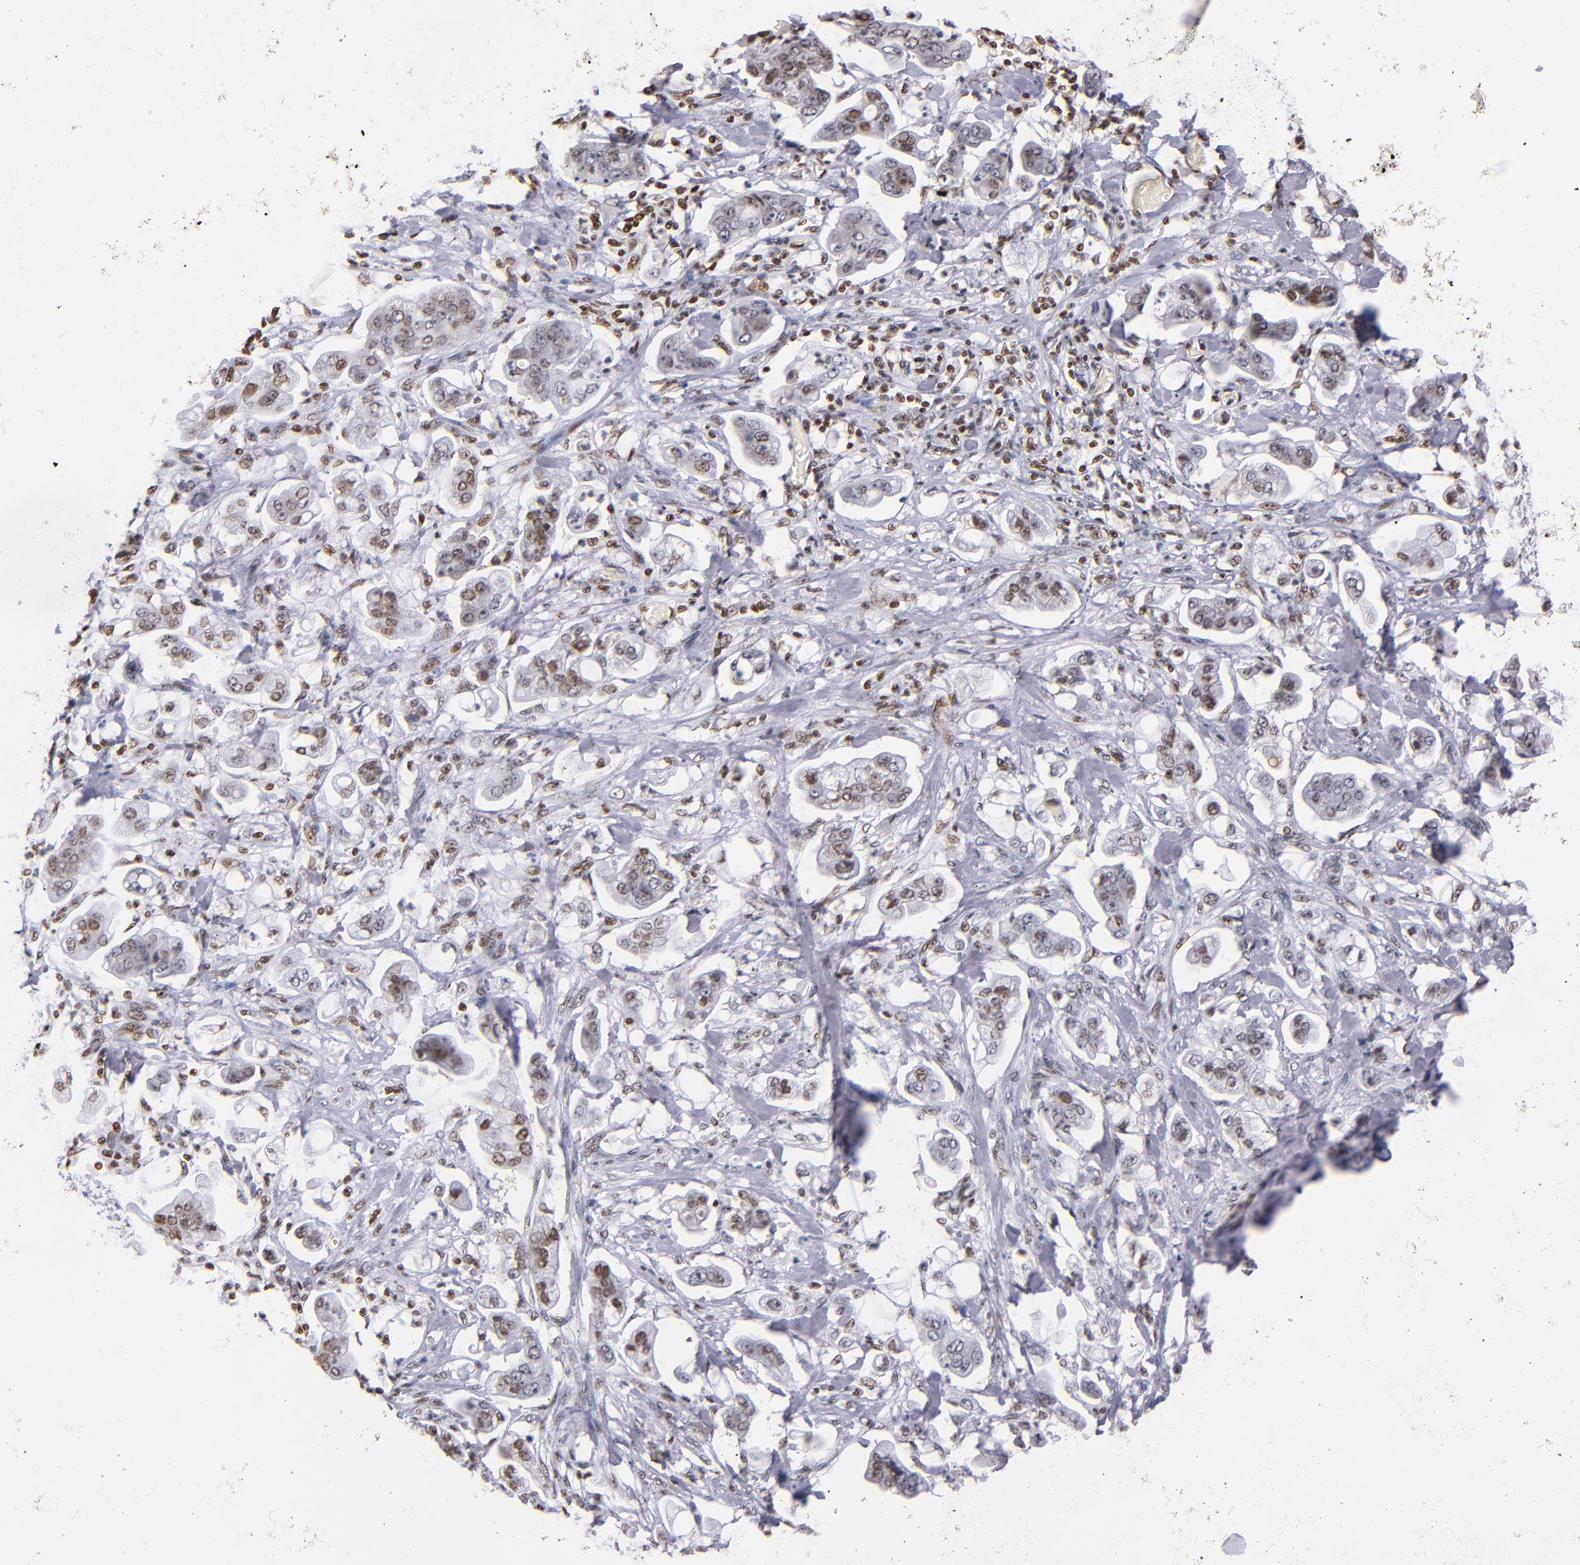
{"staining": {"intensity": "weak", "quantity": "25%-75%", "location": "nuclear"}, "tissue": "stomach cancer", "cell_type": "Tumor cells", "image_type": "cancer", "snomed": [{"axis": "morphology", "description": "Adenocarcinoma, NOS"}, {"axis": "topography", "description": "Stomach"}], "caption": "About 25%-75% of tumor cells in human stomach cancer (adenocarcinoma) exhibit weak nuclear protein staining as visualized by brown immunohistochemical staining.", "gene": "IFI16", "patient": {"sex": "male", "age": 62}}